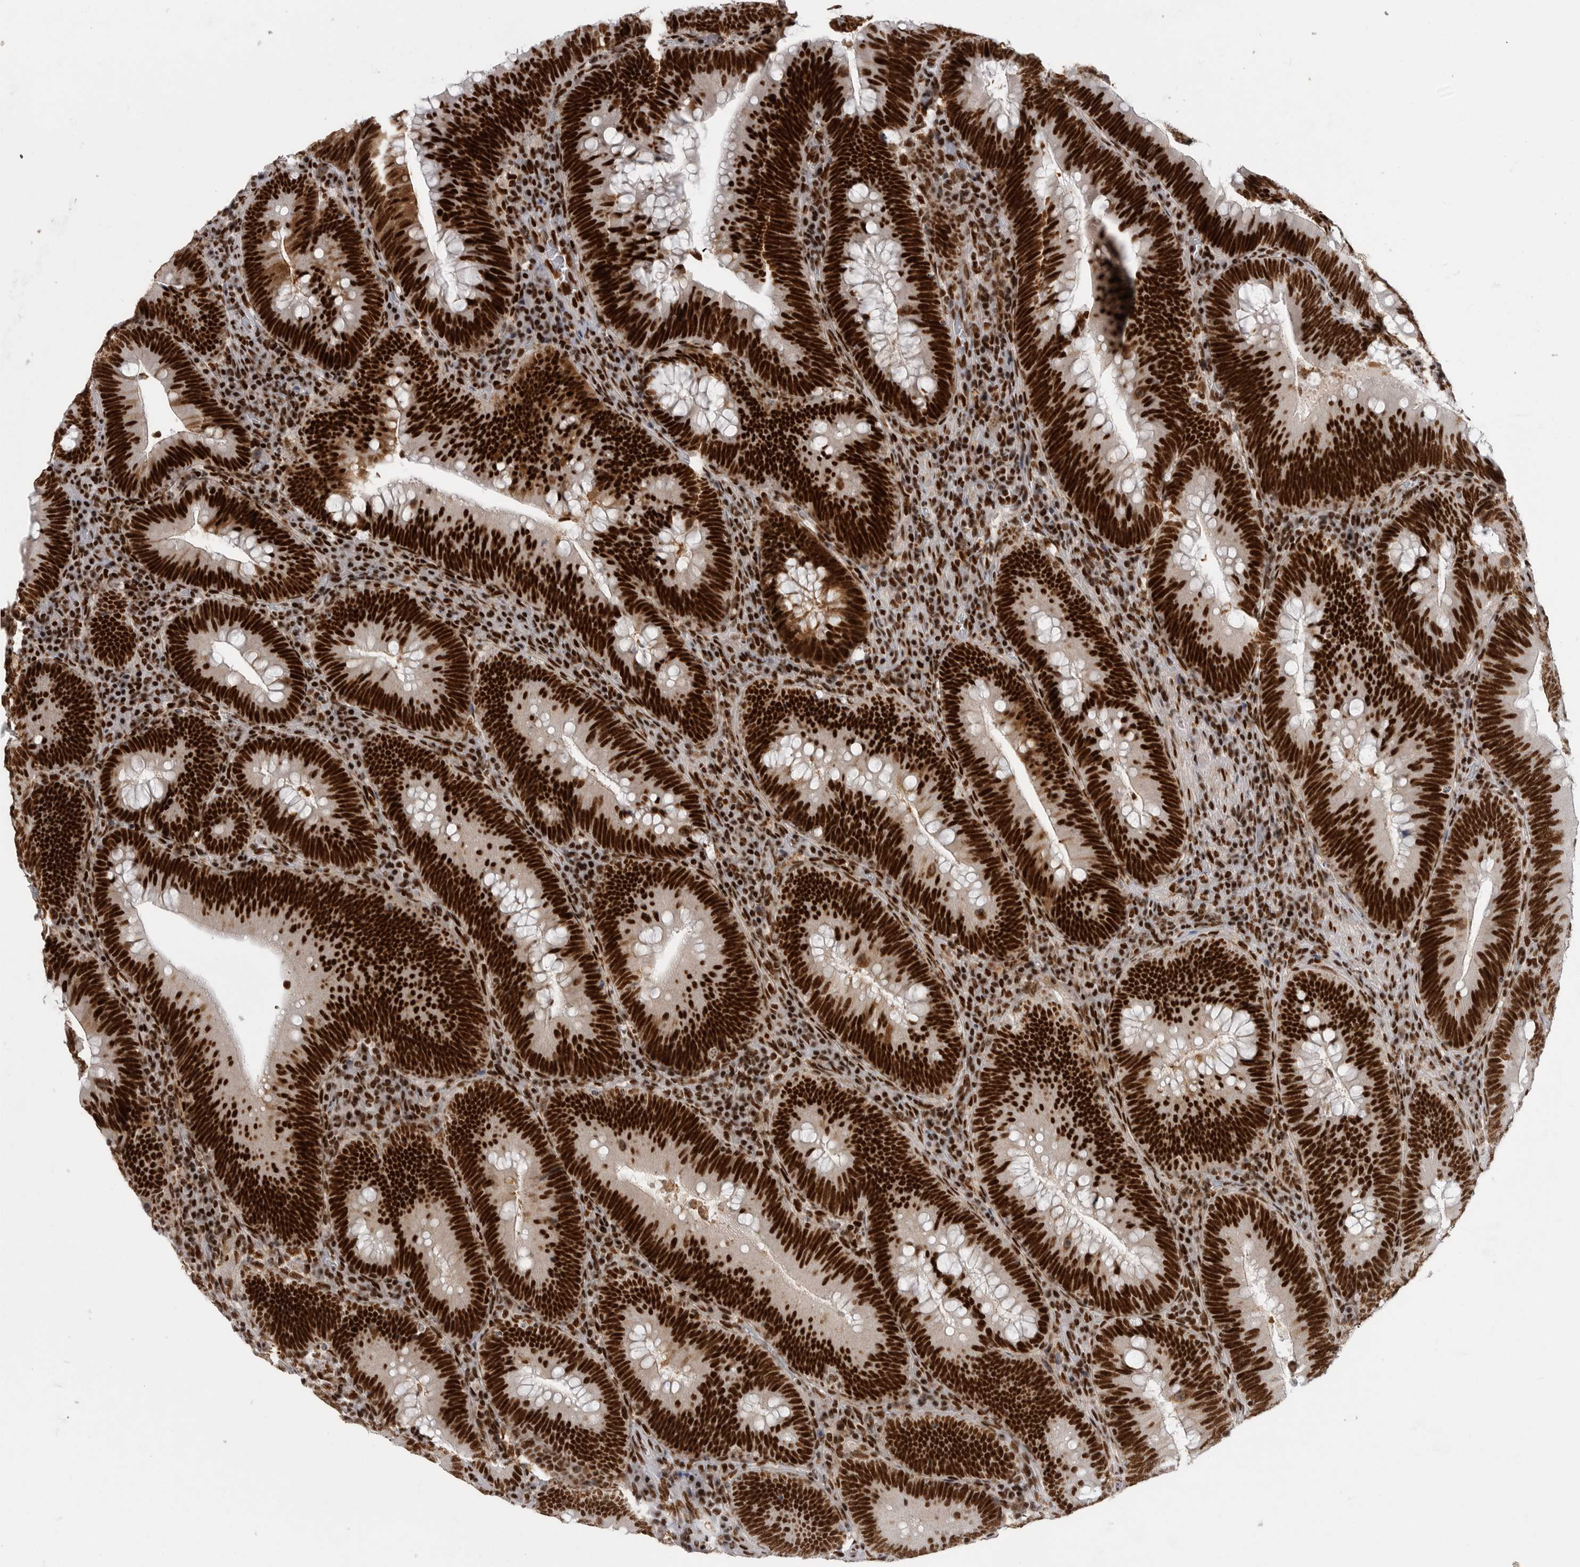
{"staining": {"intensity": "strong", "quantity": ">75%", "location": "nuclear"}, "tissue": "colorectal cancer", "cell_type": "Tumor cells", "image_type": "cancer", "snomed": [{"axis": "morphology", "description": "Normal tissue, NOS"}, {"axis": "topography", "description": "Colon"}], "caption": "Immunohistochemistry (IHC) photomicrograph of human colorectal cancer stained for a protein (brown), which reveals high levels of strong nuclear positivity in approximately >75% of tumor cells.", "gene": "PPP1R8", "patient": {"sex": "female", "age": 82}}